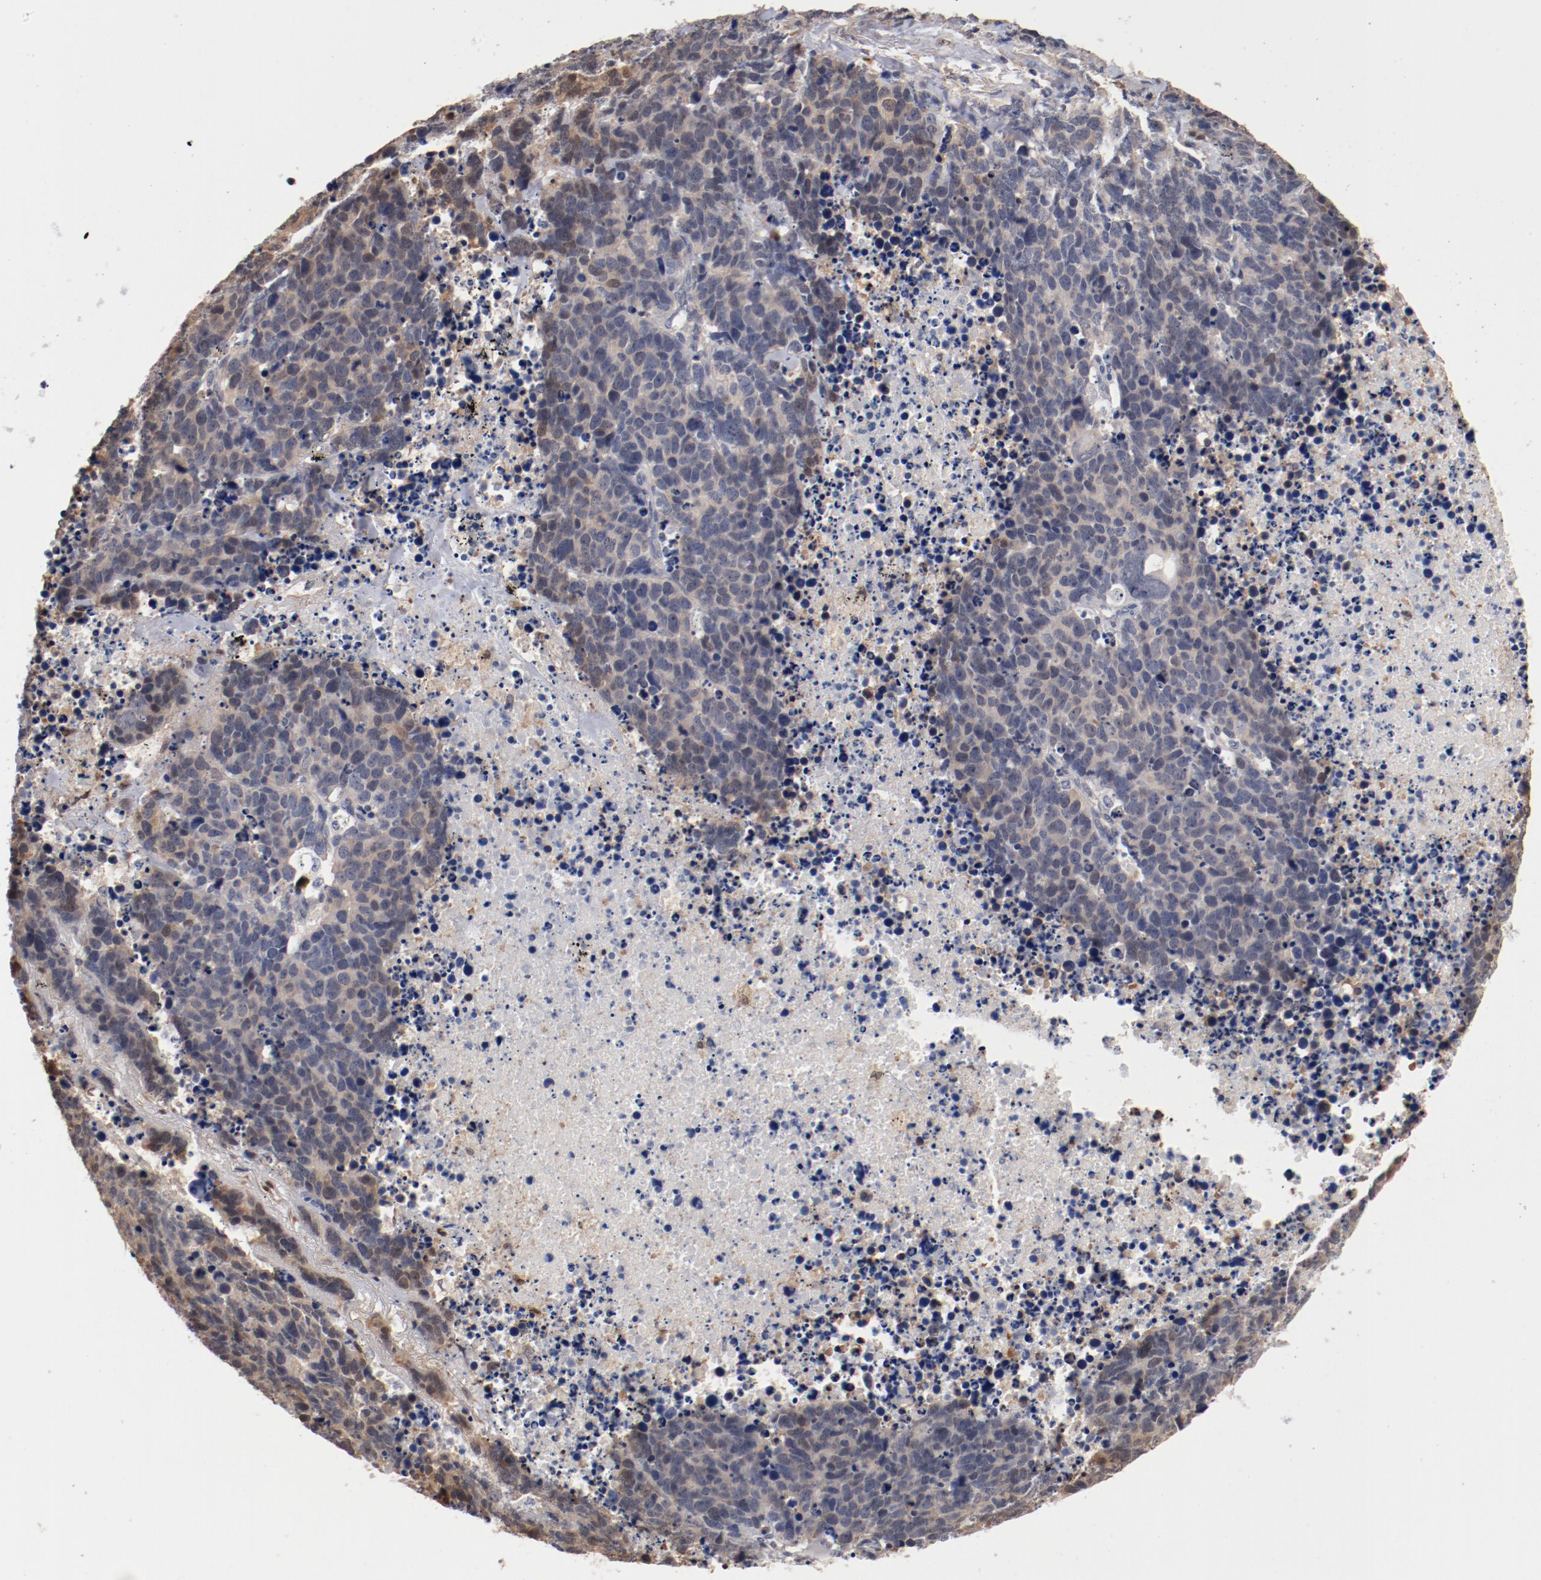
{"staining": {"intensity": "moderate", "quantity": "<25%", "location": "cytoplasmic/membranous"}, "tissue": "lung cancer", "cell_type": "Tumor cells", "image_type": "cancer", "snomed": [{"axis": "morphology", "description": "Carcinoid, malignant, NOS"}, {"axis": "topography", "description": "Lung"}], "caption": "Protein analysis of lung cancer (carcinoid (malignant)) tissue exhibits moderate cytoplasmic/membranous expression in about <25% of tumor cells.", "gene": "MIF", "patient": {"sex": "male", "age": 60}}